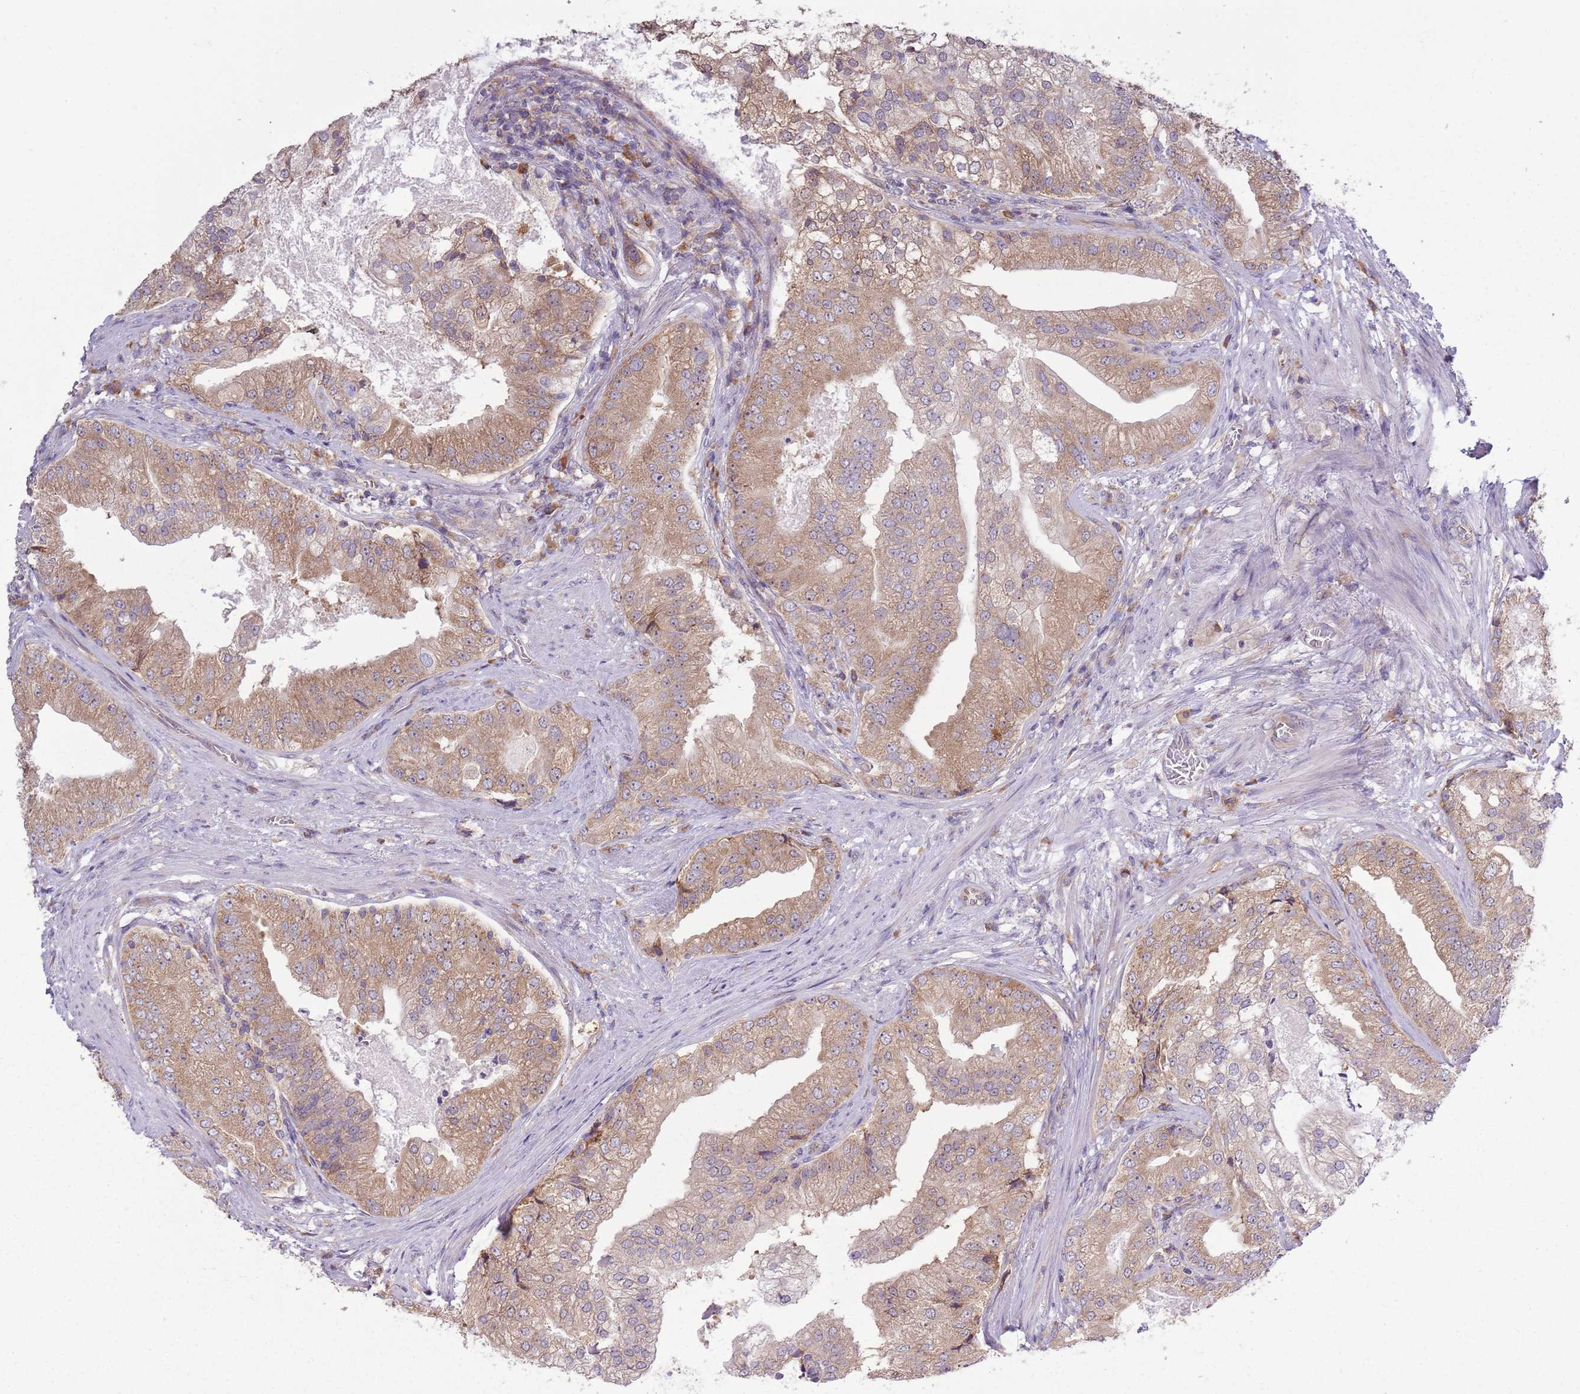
{"staining": {"intensity": "weak", "quantity": ">75%", "location": "cytoplasmic/membranous"}, "tissue": "prostate cancer", "cell_type": "Tumor cells", "image_type": "cancer", "snomed": [{"axis": "morphology", "description": "Adenocarcinoma, High grade"}, {"axis": "topography", "description": "Prostate"}], "caption": "Immunohistochemical staining of prostate cancer (high-grade adenocarcinoma) demonstrates weak cytoplasmic/membranous protein positivity in approximately >75% of tumor cells.", "gene": "RPL17-C18orf32", "patient": {"sex": "male", "age": 70}}